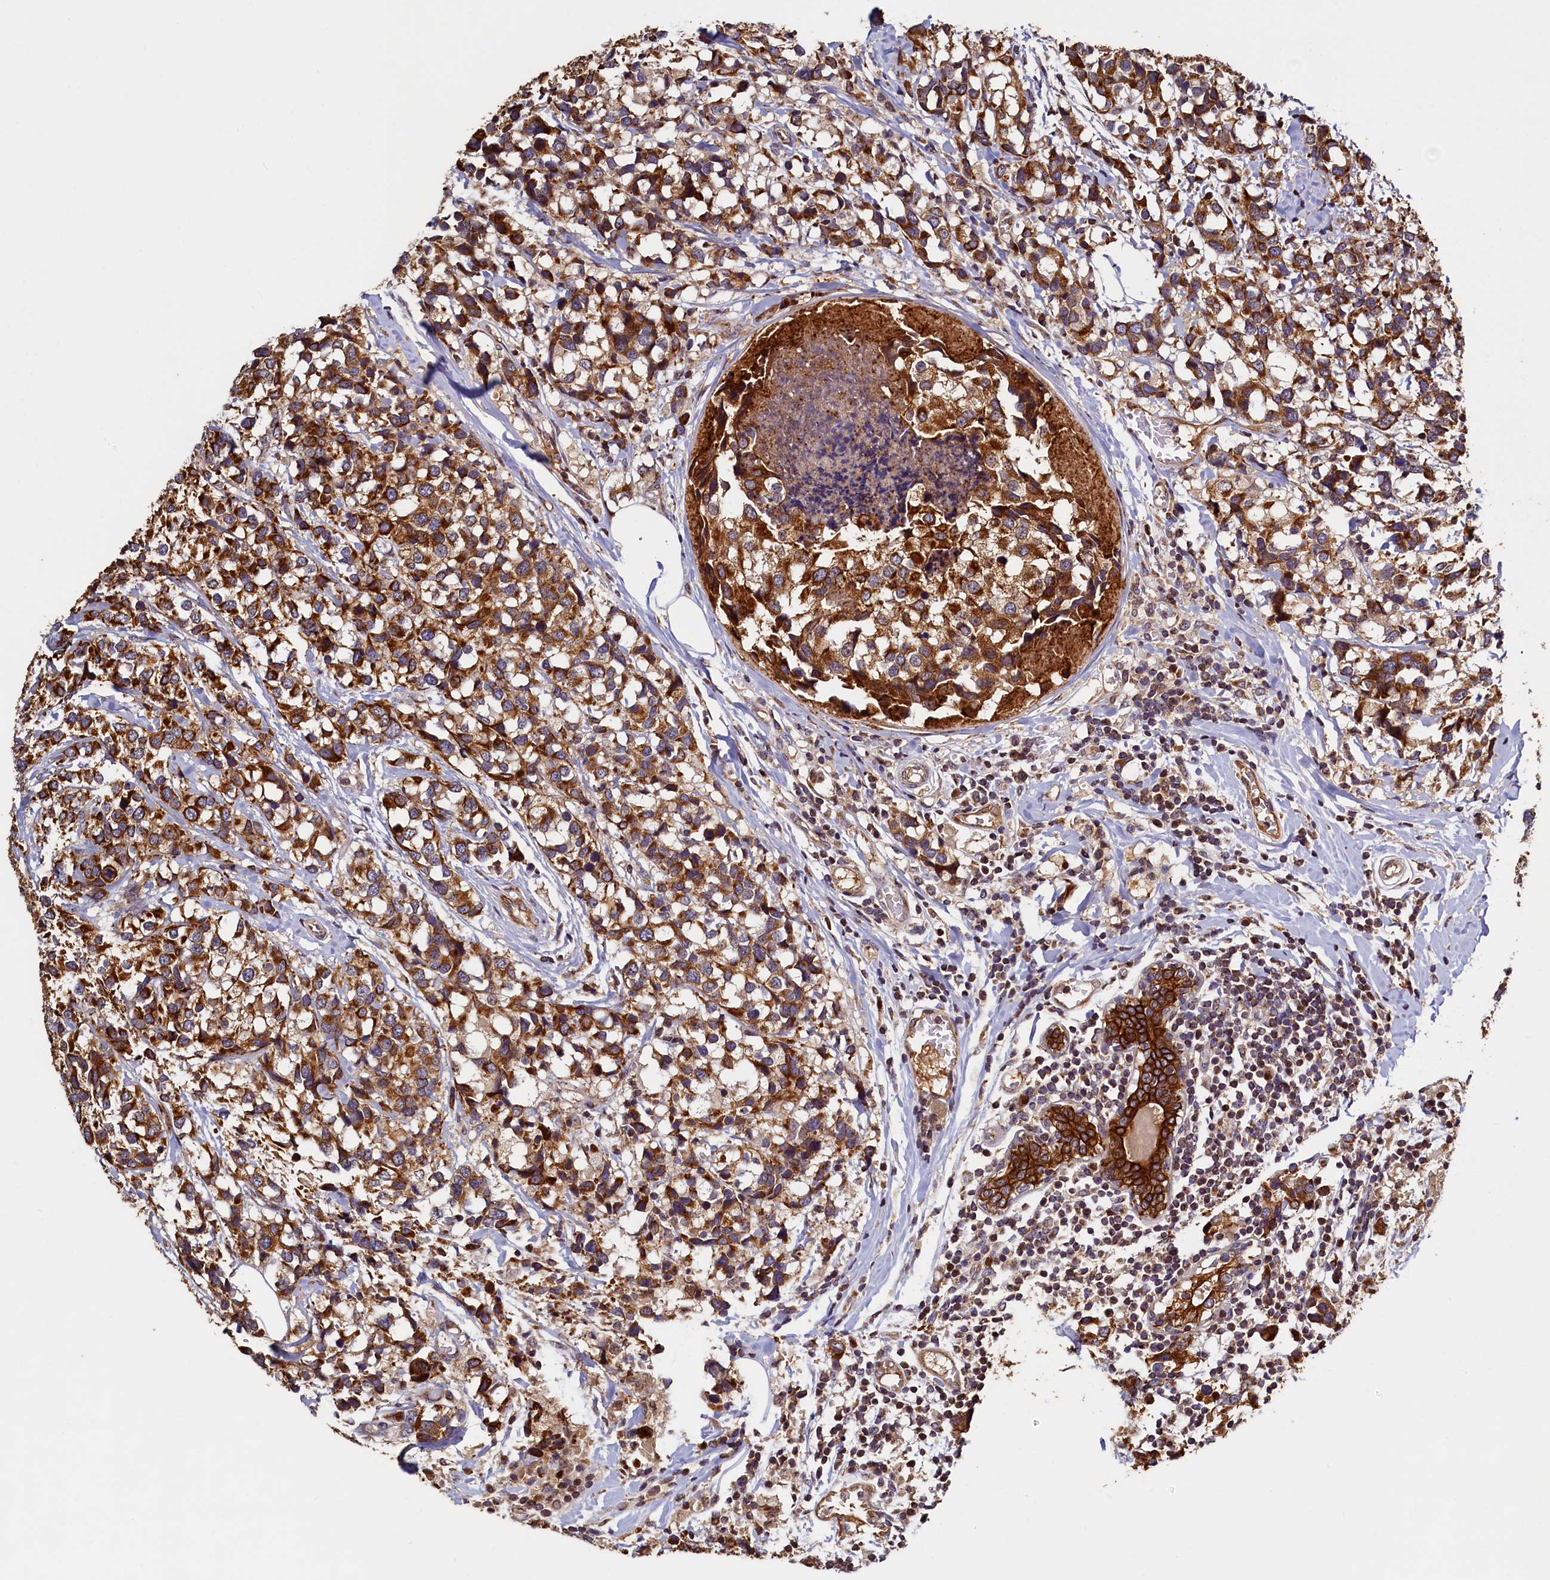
{"staining": {"intensity": "strong", "quantity": ">75%", "location": "cytoplasmic/membranous"}, "tissue": "breast cancer", "cell_type": "Tumor cells", "image_type": "cancer", "snomed": [{"axis": "morphology", "description": "Lobular carcinoma"}, {"axis": "topography", "description": "Breast"}], "caption": "Immunohistochemical staining of lobular carcinoma (breast) reveals high levels of strong cytoplasmic/membranous protein staining in approximately >75% of tumor cells.", "gene": "NCKAP5L", "patient": {"sex": "female", "age": 59}}